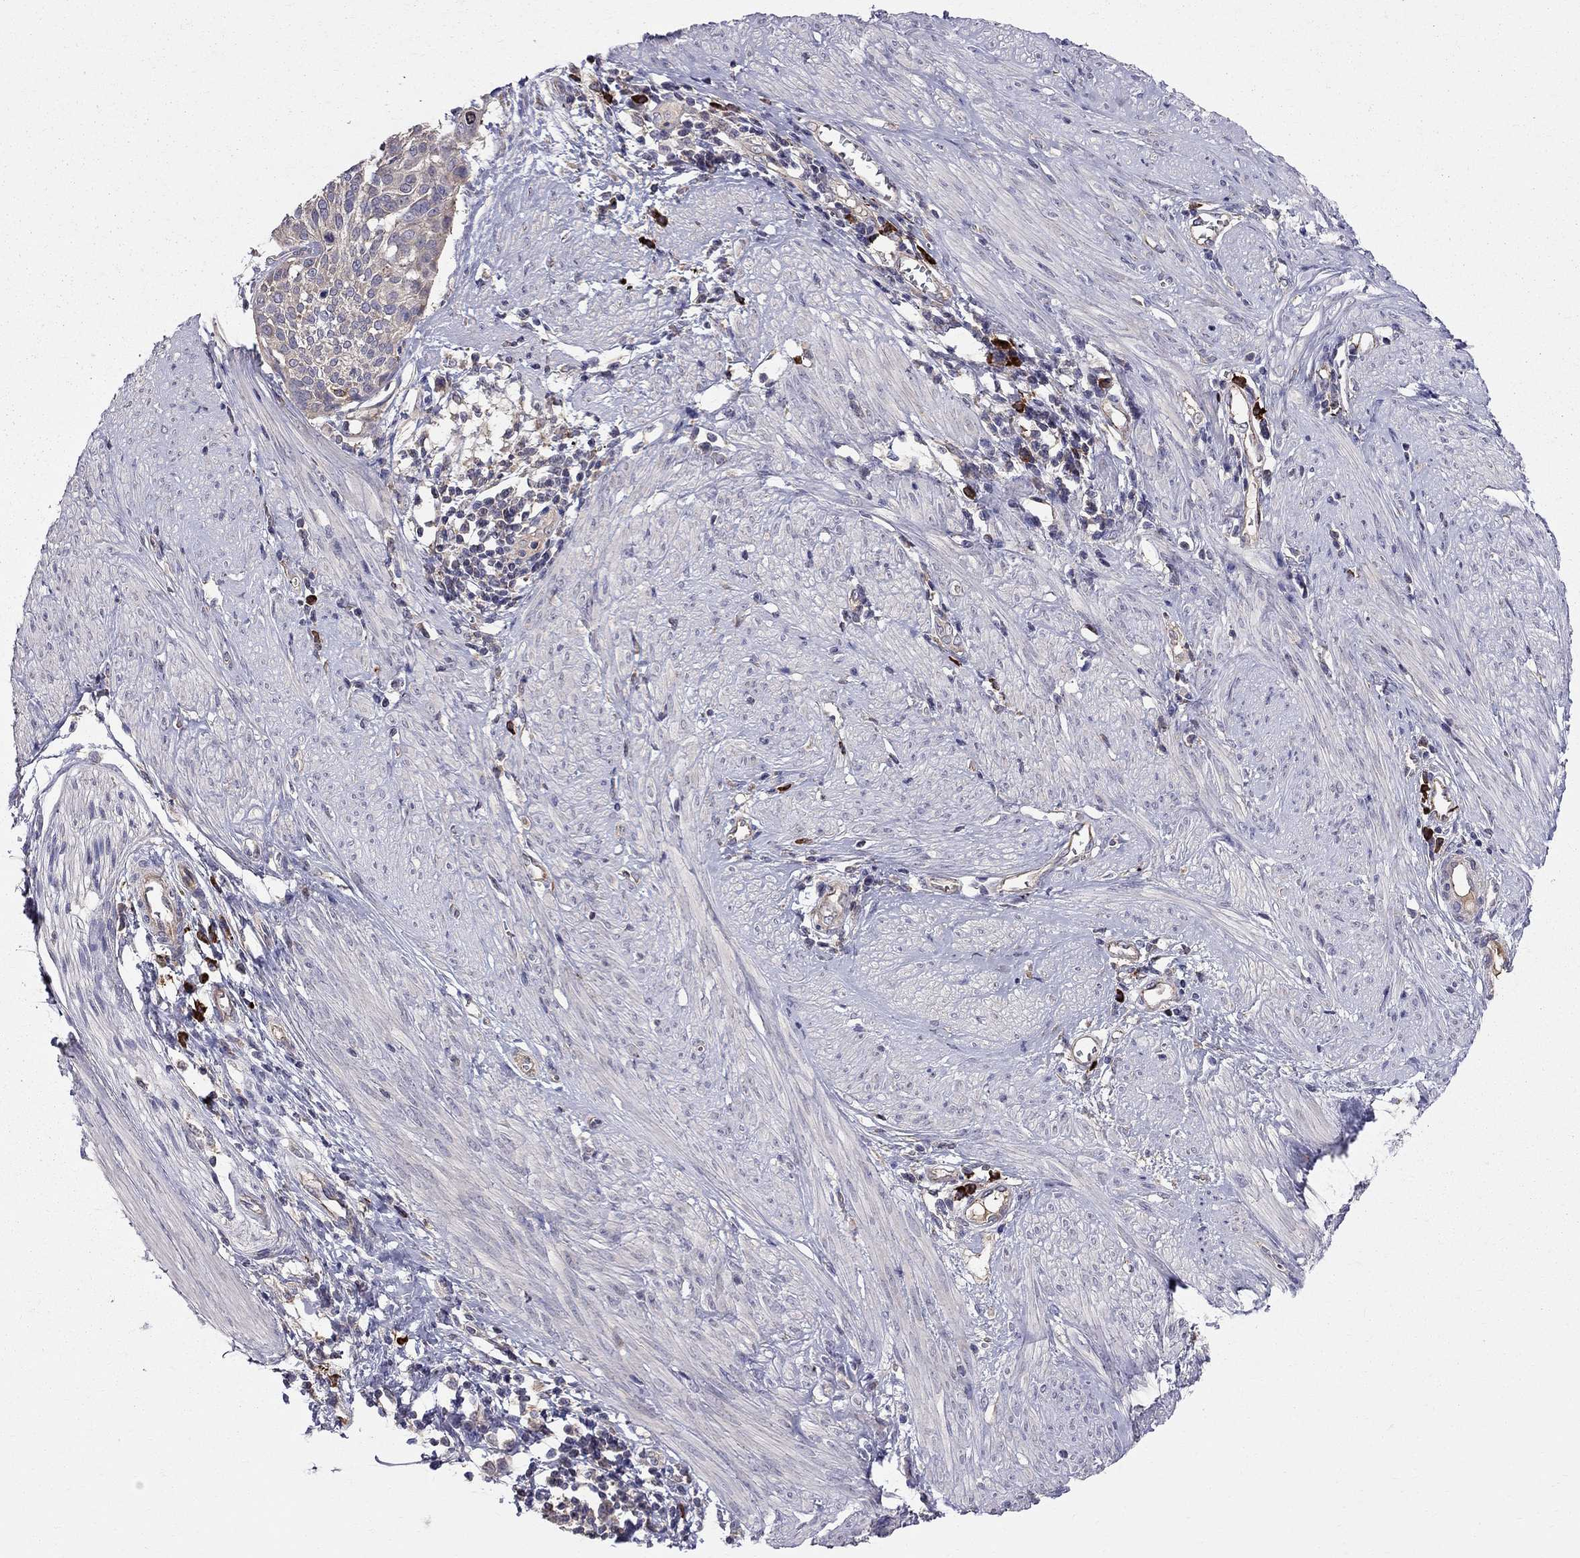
{"staining": {"intensity": "negative", "quantity": "none", "location": "none"}, "tissue": "cervical cancer", "cell_type": "Tumor cells", "image_type": "cancer", "snomed": [{"axis": "morphology", "description": "Squamous cell carcinoma, NOS"}, {"axis": "topography", "description": "Cervix"}], "caption": "Immunohistochemistry (IHC) micrograph of neoplastic tissue: cervical cancer (squamous cell carcinoma) stained with DAB exhibits no significant protein expression in tumor cells.", "gene": "PIK3CG", "patient": {"sex": "female", "age": 39}}